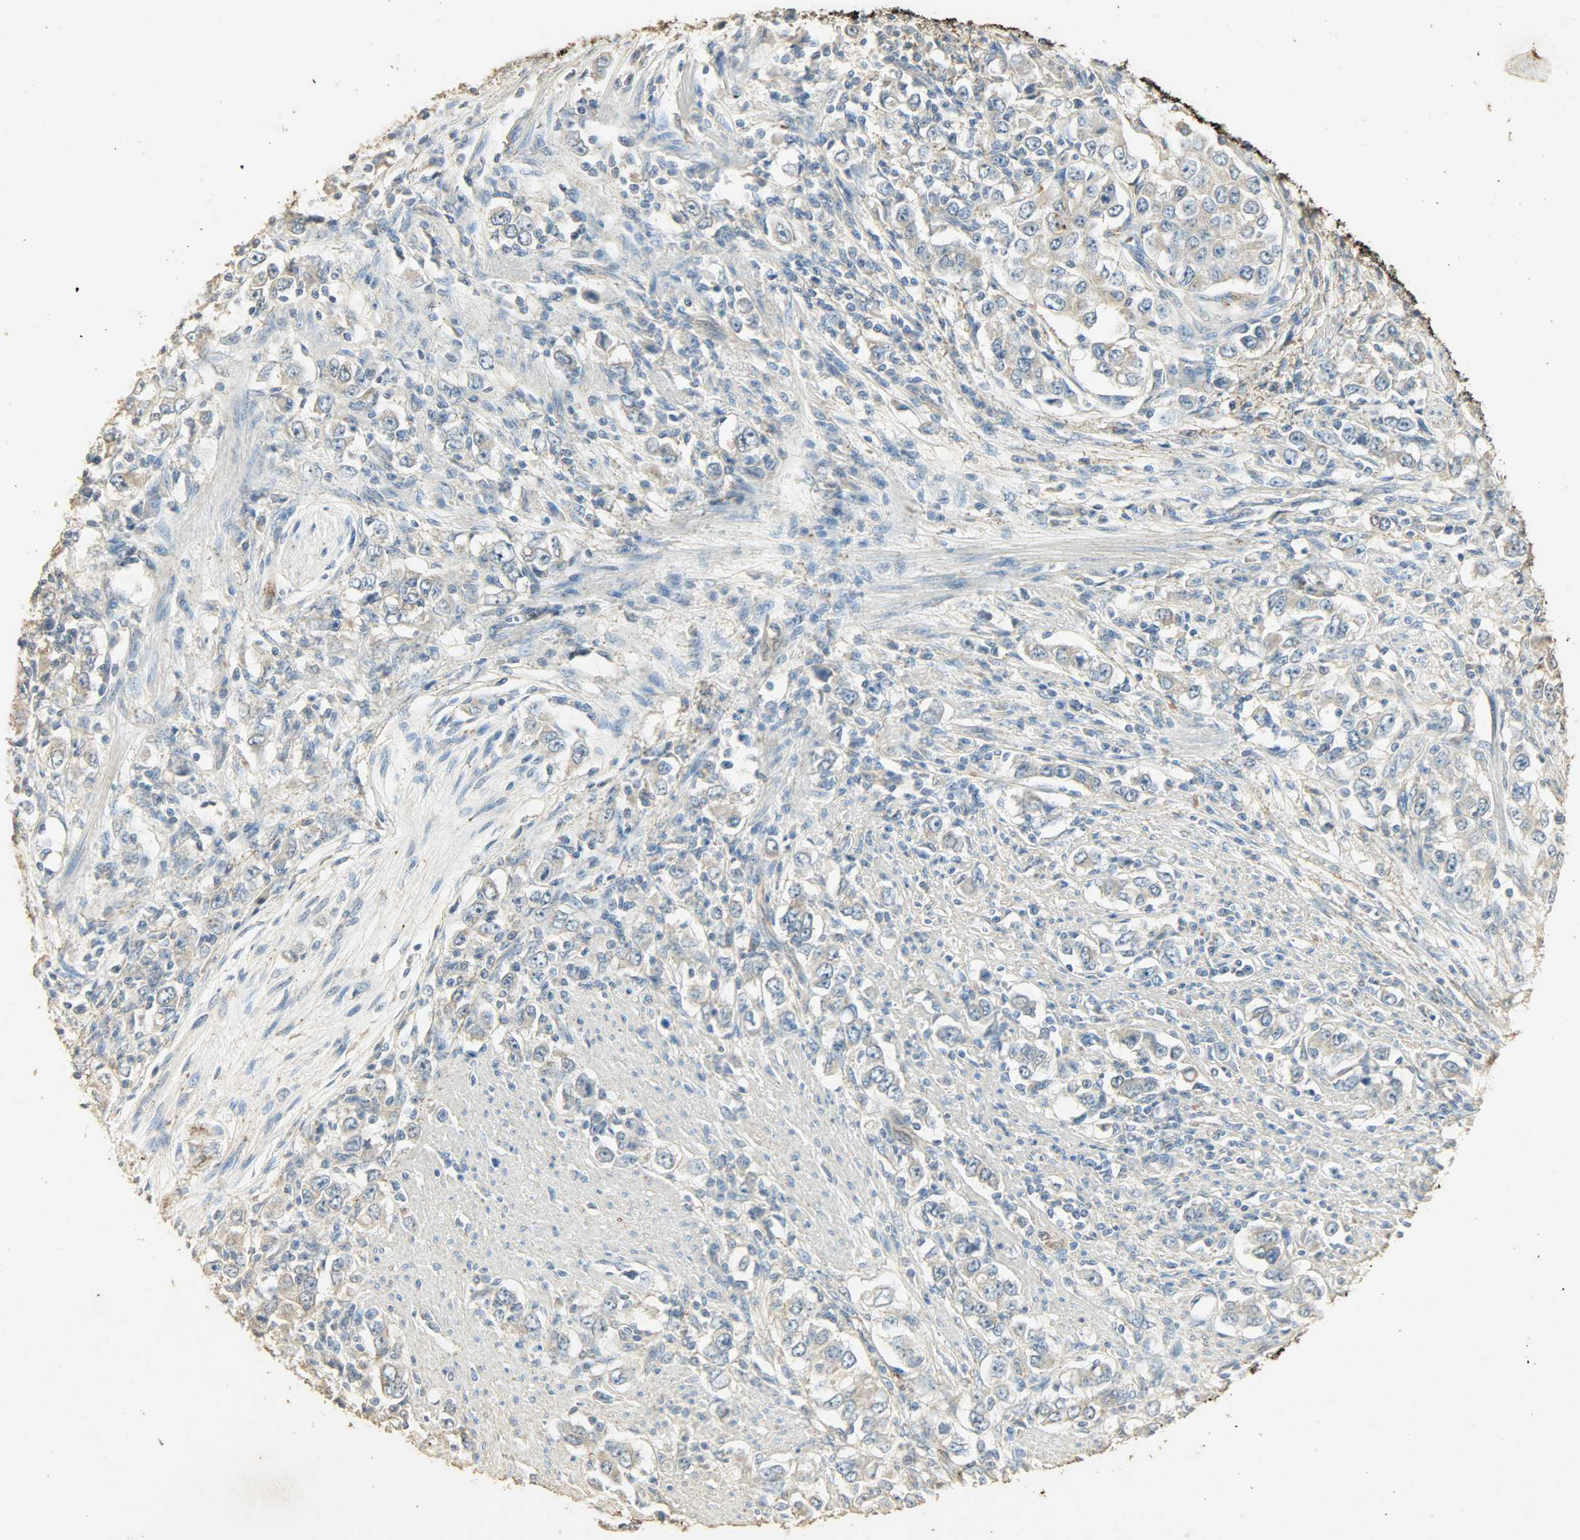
{"staining": {"intensity": "weak", "quantity": "25%-75%", "location": "cytoplasmic/membranous"}, "tissue": "stomach cancer", "cell_type": "Tumor cells", "image_type": "cancer", "snomed": [{"axis": "morphology", "description": "Adenocarcinoma, NOS"}, {"axis": "topography", "description": "Stomach, lower"}], "caption": "High-magnification brightfield microscopy of stomach cancer (adenocarcinoma) stained with DAB (3,3'-diaminobenzidine) (brown) and counterstained with hematoxylin (blue). tumor cells exhibit weak cytoplasmic/membranous expression is seen in about25%-75% of cells. (Stains: DAB in brown, nuclei in blue, Microscopy: brightfield microscopy at high magnification).", "gene": "ASB9", "patient": {"sex": "female", "age": 72}}